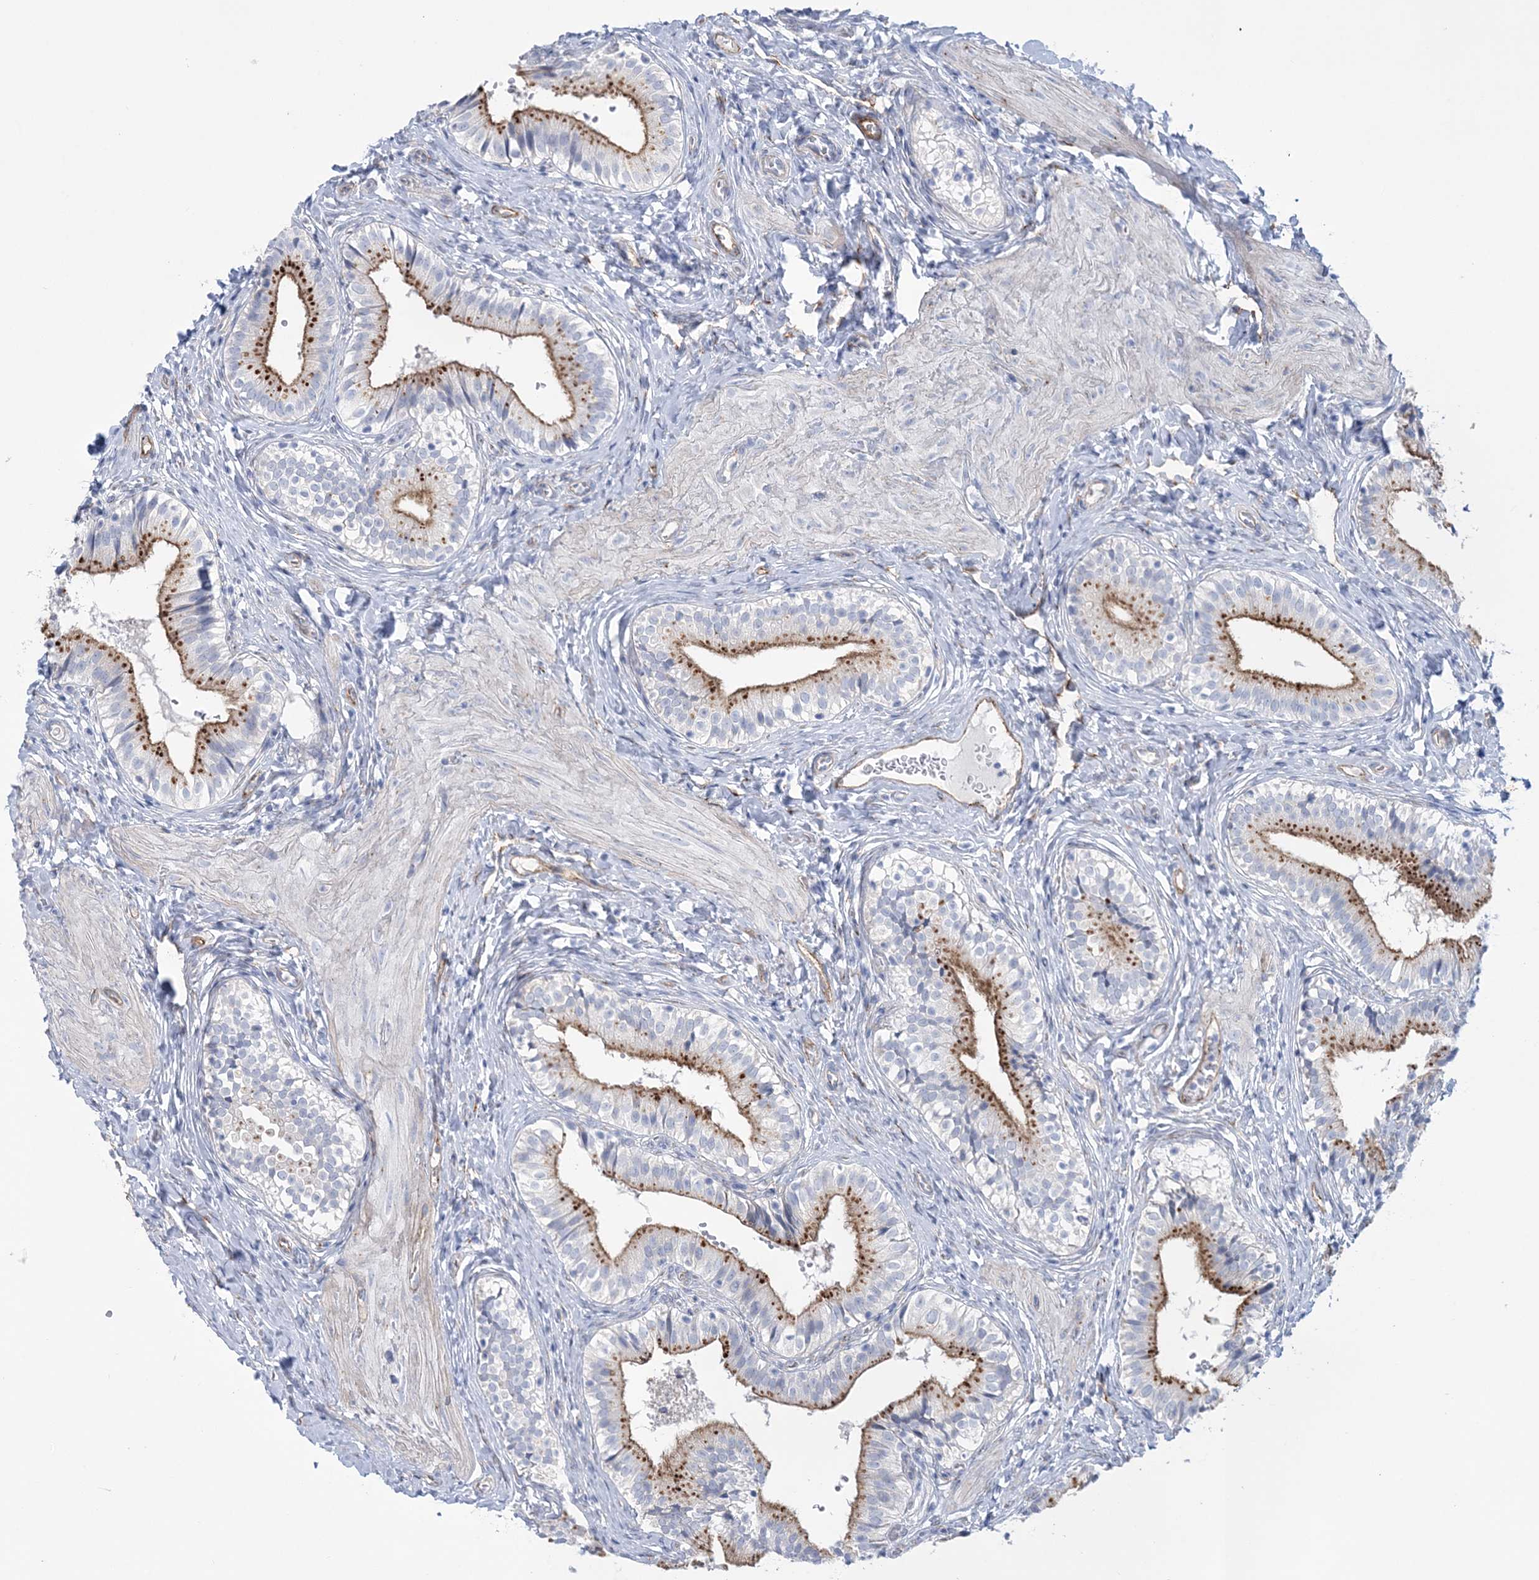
{"staining": {"intensity": "moderate", "quantity": ">75%", "location": "cytoplasmic/membranous"}, "tissue": "gallbladder", "cell_type": "Glandular cells", "image_type": "normal", "snomed": [{"axis": "morphology", "description": "Normal tissue, NOS"}, {"axis": "topography", "description": "Gallbladder"}], "caption": "Immunohistochemistry (IHC) photomicrograph of benign human gallbladder stained for a protein (brown), which displays medium levels of moderate cytoplasmic/membranous staining in about >75% of glandular cells.", "gene": "RAB11FIP5", "patient": {"sex": "female", "age": 47}}